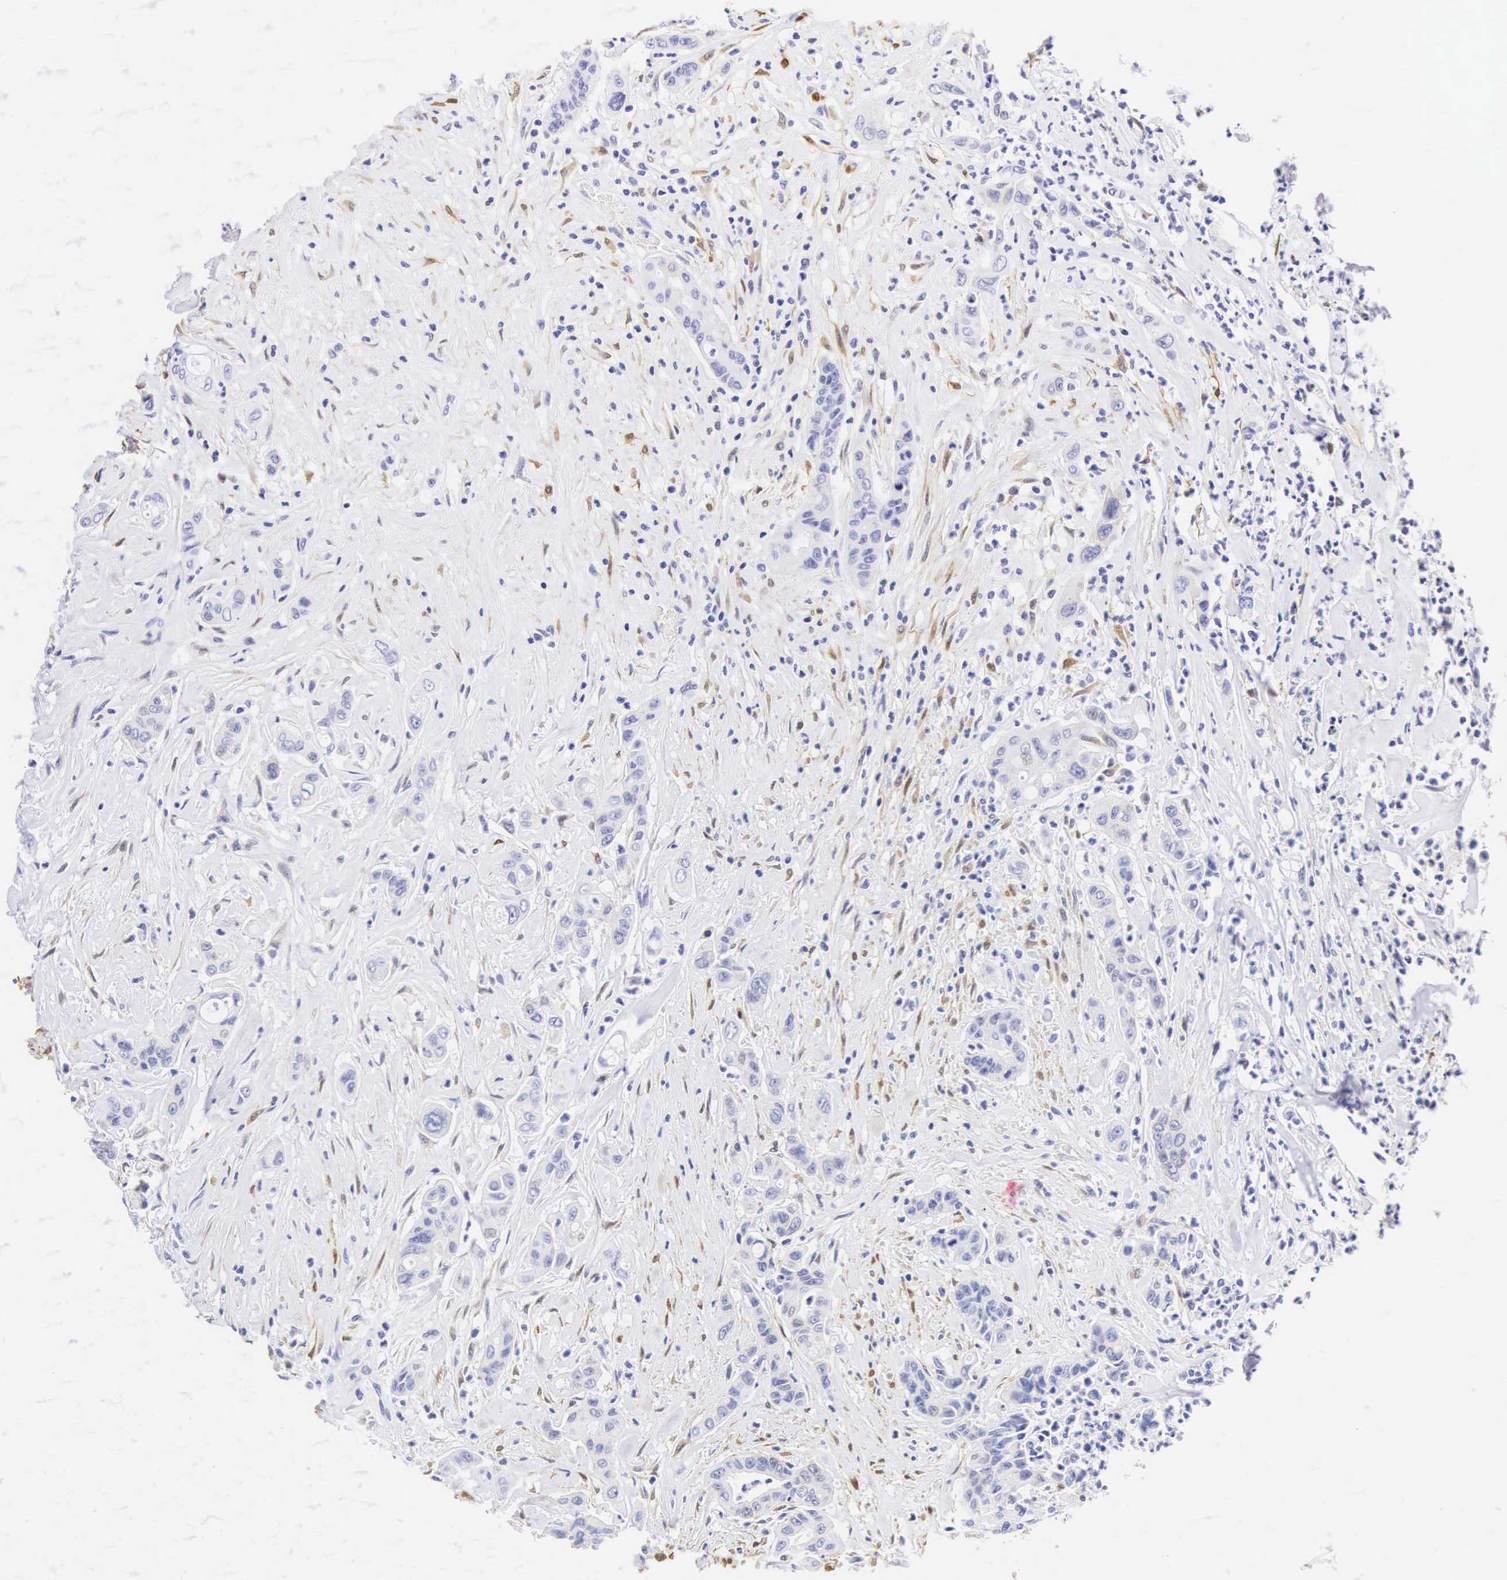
{"staining": {"intensity": "negative", "quantity": "none", "location": "none"}, "tissue": "colorectal cancer", "cell_type": "Tumor cells", "image_type": "cancer", "snomed": [{"axis": "morphology", "description": "Adenocarcinoma, NOS"}, {"axis": "topography", "description": "Colon"}], "caption": "An image of colorectal cancer (adenocarcinoma) stained for a protein reveals no brown staining in tumor cells.", "gene": "CNN1", "patient": {"sex": "female", "age": 70}}